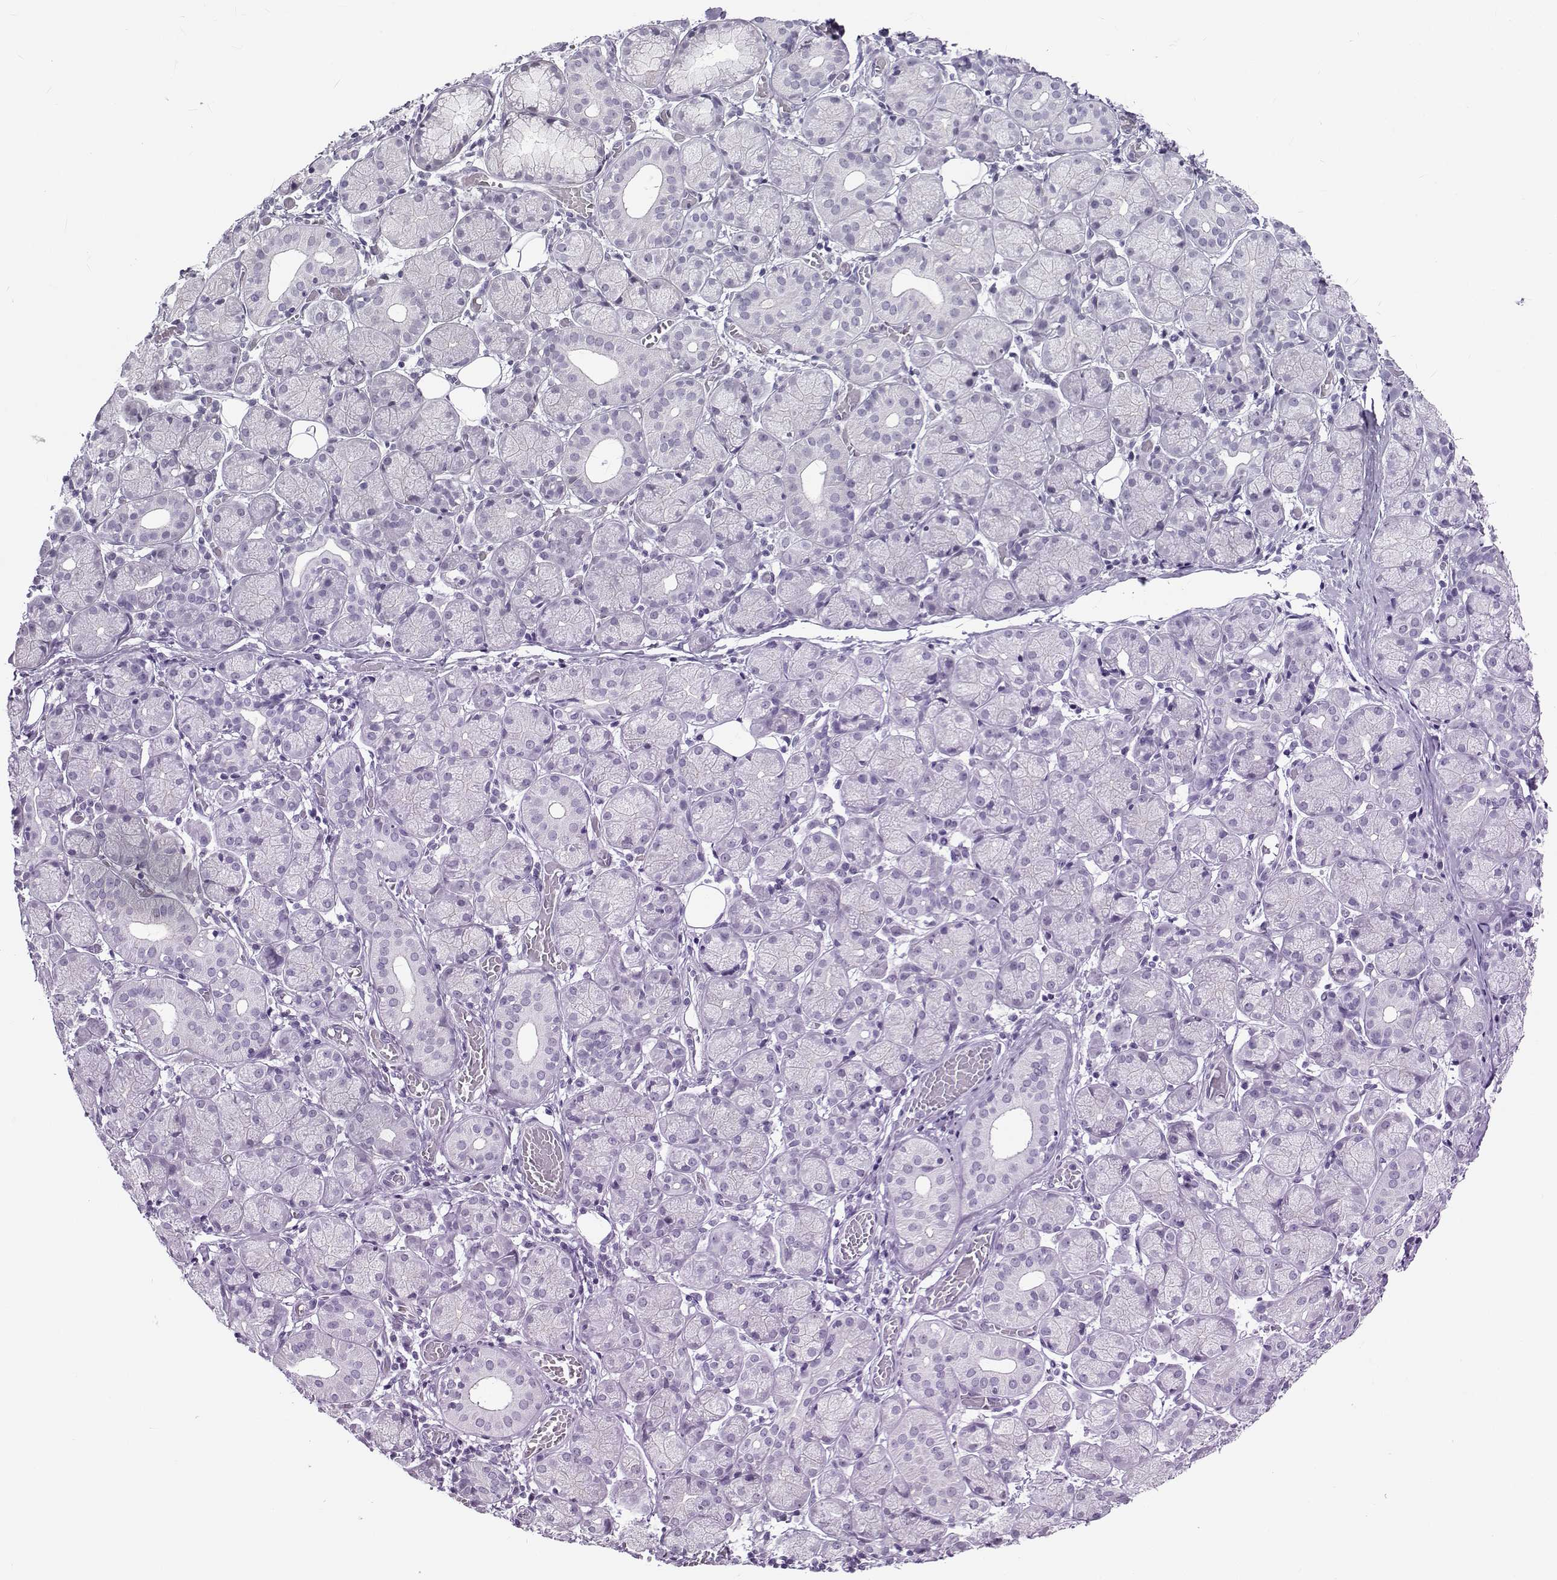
{"staining": {"intensity": "negative", "quantity": "none", "location": "none"}, "tissue": "salivary gland", "cell_type": "Glandular cells", "image_type": "normal", "snomed": [{"axis": "morphology", "description": "Normal tissue, NOS"}, {"axis": "topography", "description": "Salivary gland"}, {"axis": "topography", "description": "Peripheral nerve tissue"}], "caption": "Immunohistochemistry micrograph of normal salivary gland stained for a protein (brown), which reveals no staining in glandular cells.", "gene": "KIF17", "patient": {"sex": "female", "age": 24}}